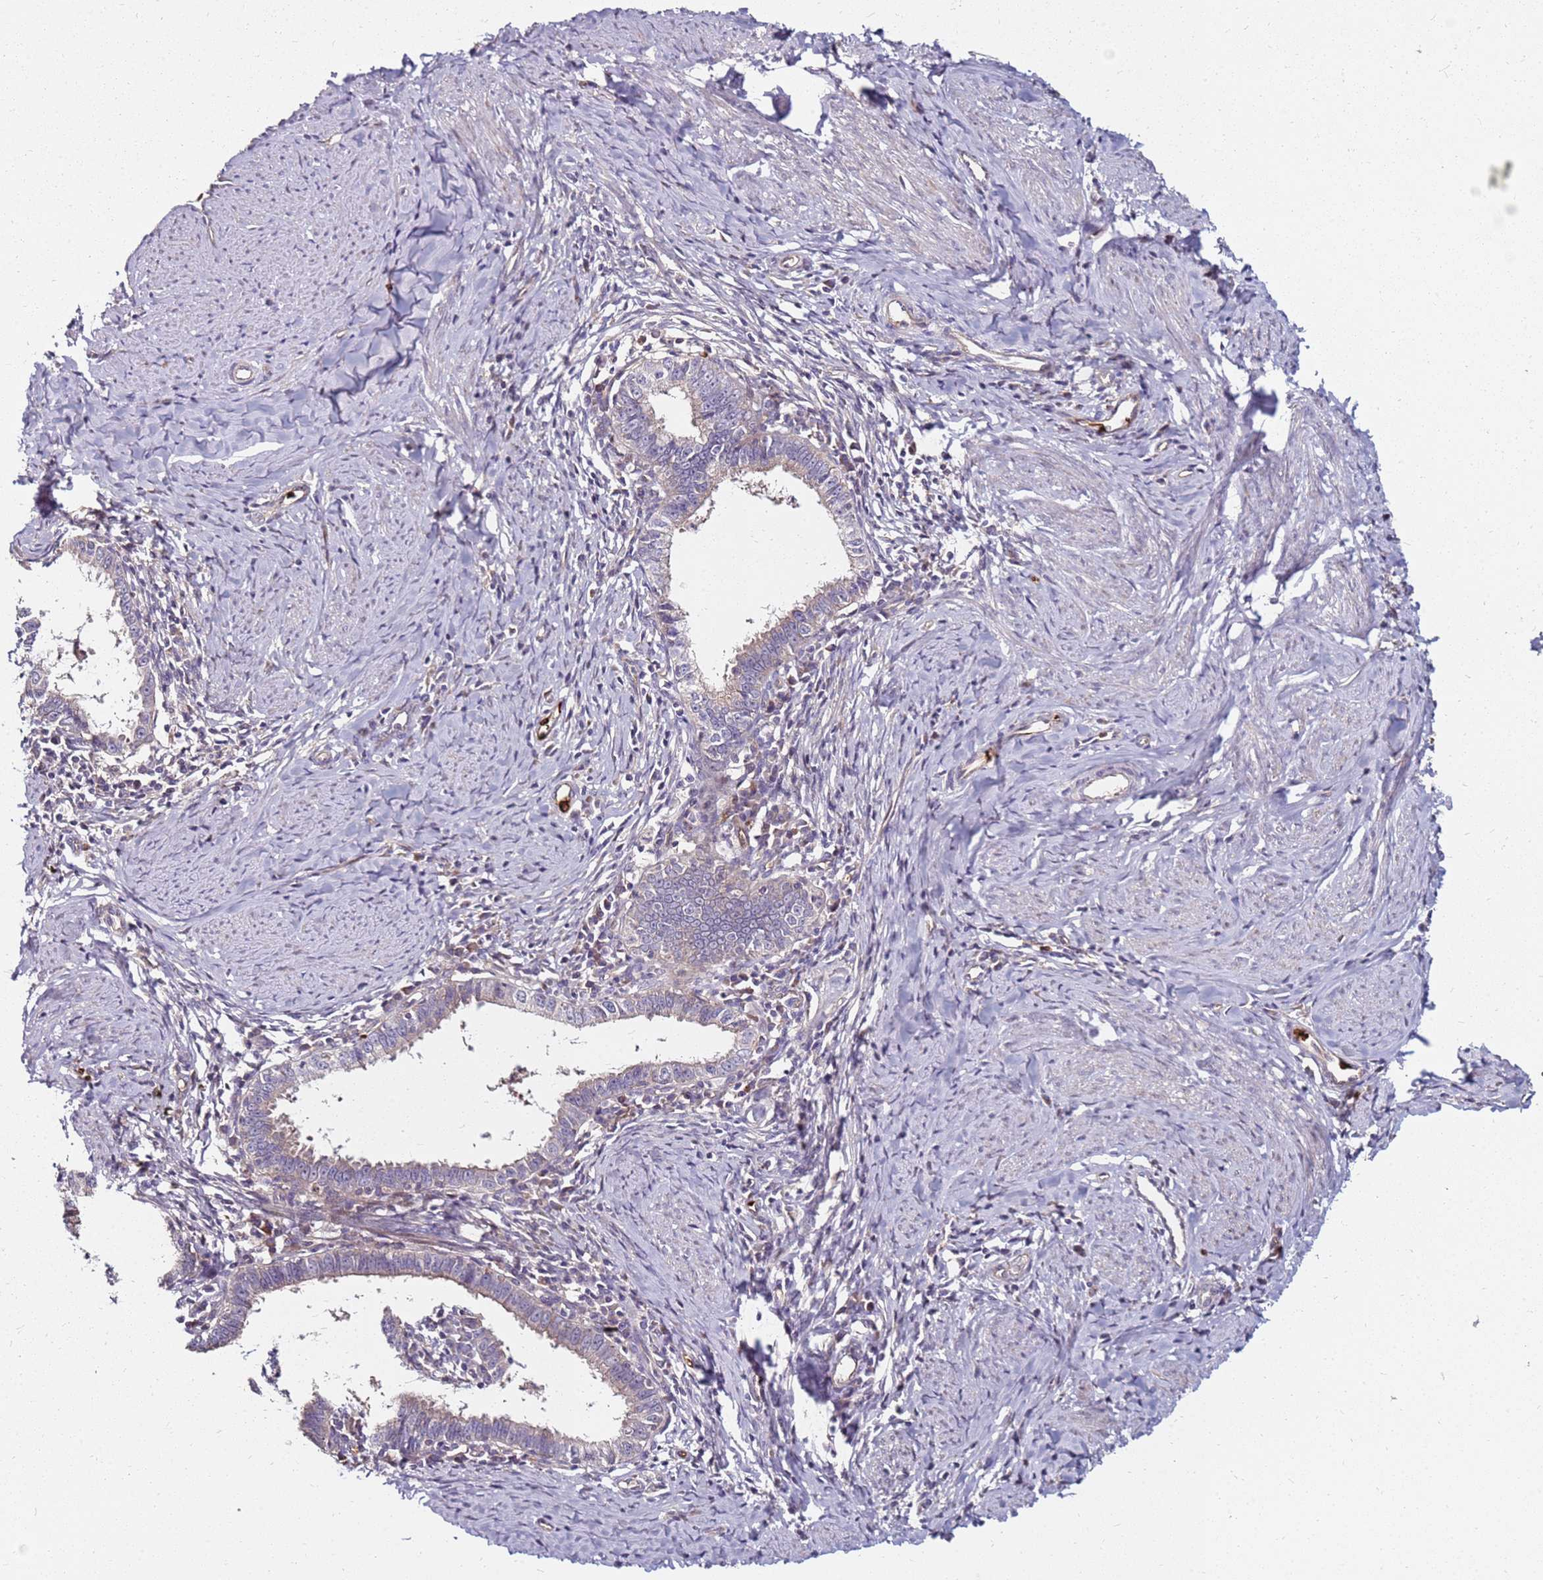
{"staining": {"intensity": "negative", "quantity": "none", "location": "none"}, "tissue": "cervical cancer", "cell_type": "Tumor cells", "image_type": "cancer", "snomed": [{"axis": "morphology", "description": "Adenocarcinoma, NOS"}, {"axis": "topography", "description": "Cervix"}], "caption": "An immunohistochemistry histopathology image of cervical cancer is shown. There is no staining in tumor cells of cervical cancer.", "gene": "RNF11", "patient": {"sex": "female", "age": 36}}